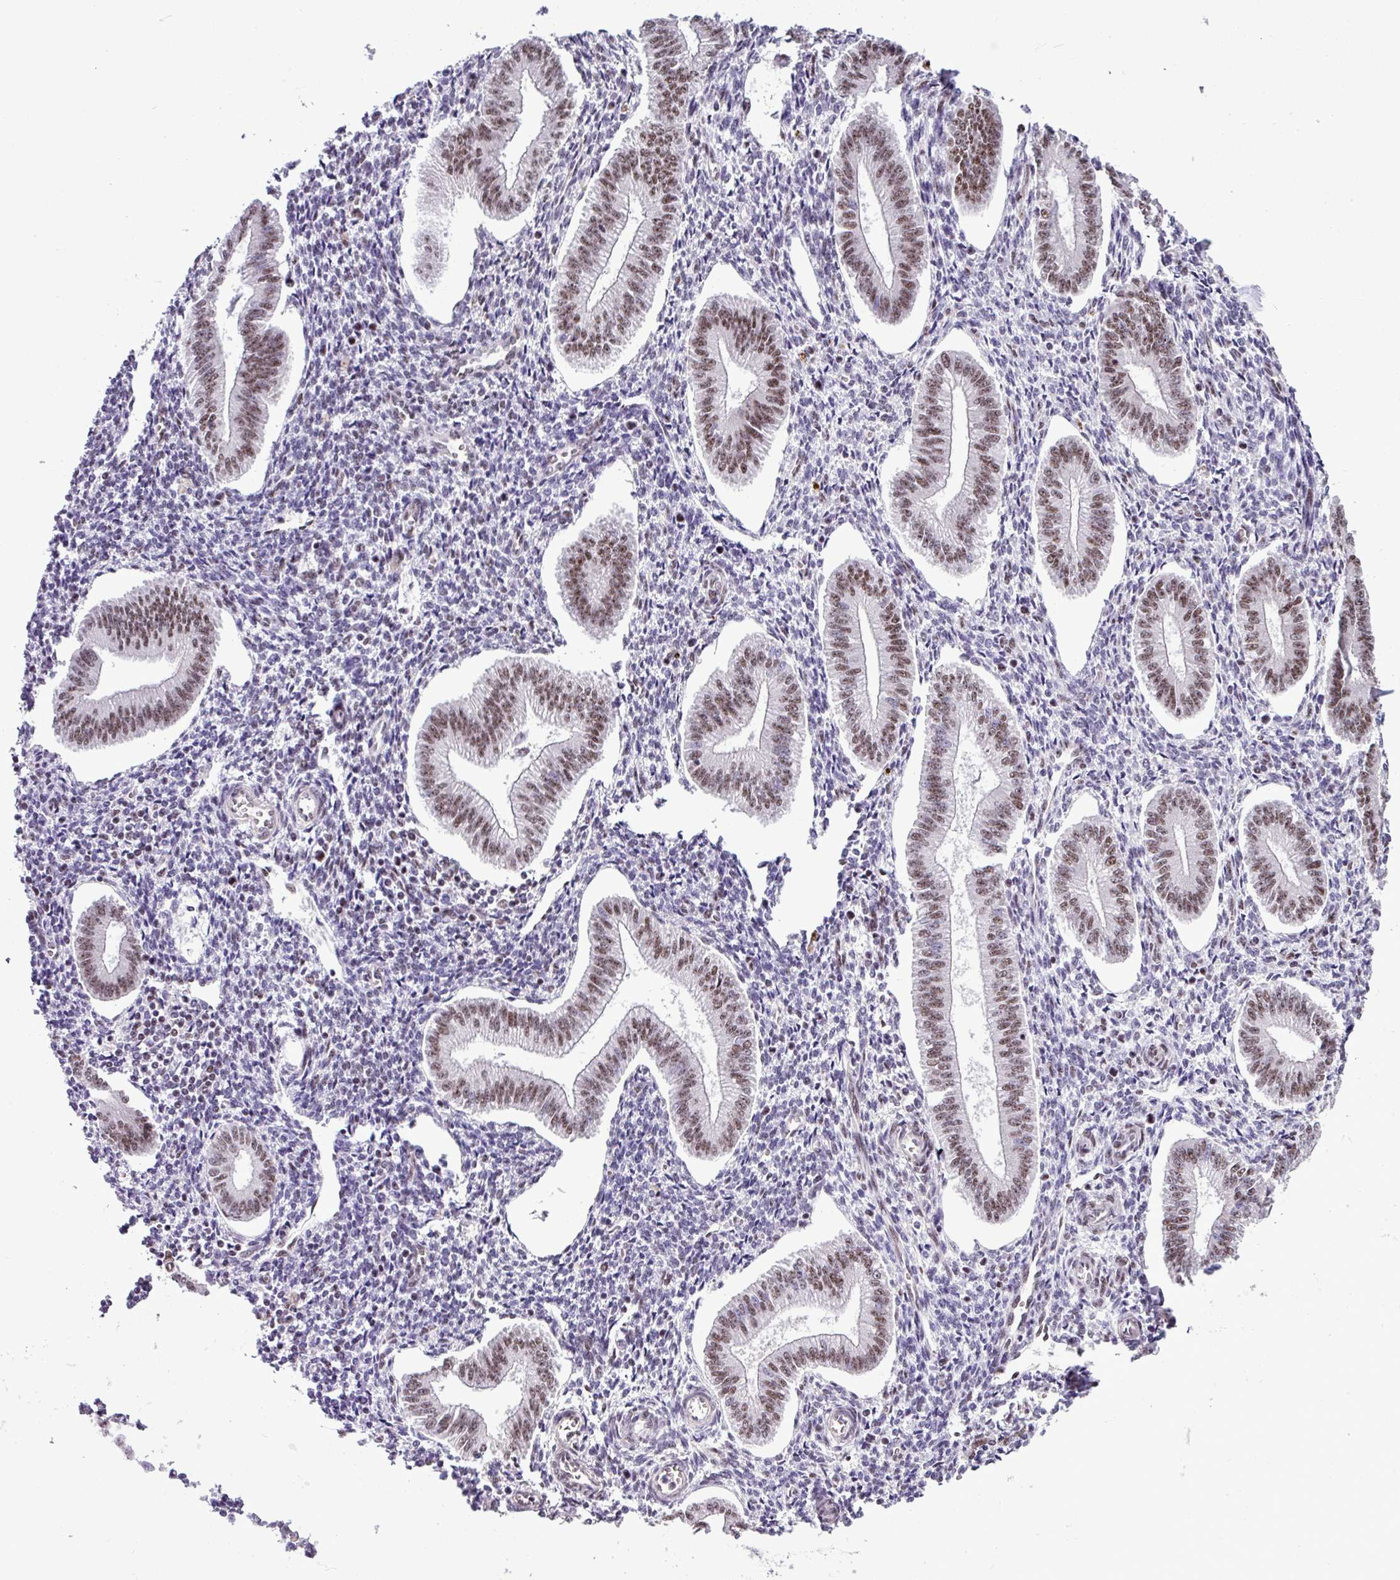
{"staining": {"intensity": "negative", "quantity": "none", "location": "none"}, "tissue": "endometrium", "cell_type": "Cells in endometrial stroma", "image_type": "normal", "snomed": [{"axis": "morphology", "description": "Normal tissue, NOS"}, {"axis": "topography", "description": "Endometrium"}], "caption": "DAB (3,3'-diaminobenzidine) immunohistochemical staining of normal human endometrium shows no significant positivity in cells in endometrial stroma. The staining was performed using DAB to visualize the protein expression in brown, while the nuclei were stained in blue with hematoxylin (Magnification: 20x).", "gene": "UTP18", "patient": {"sex": "female", "age": 34}}